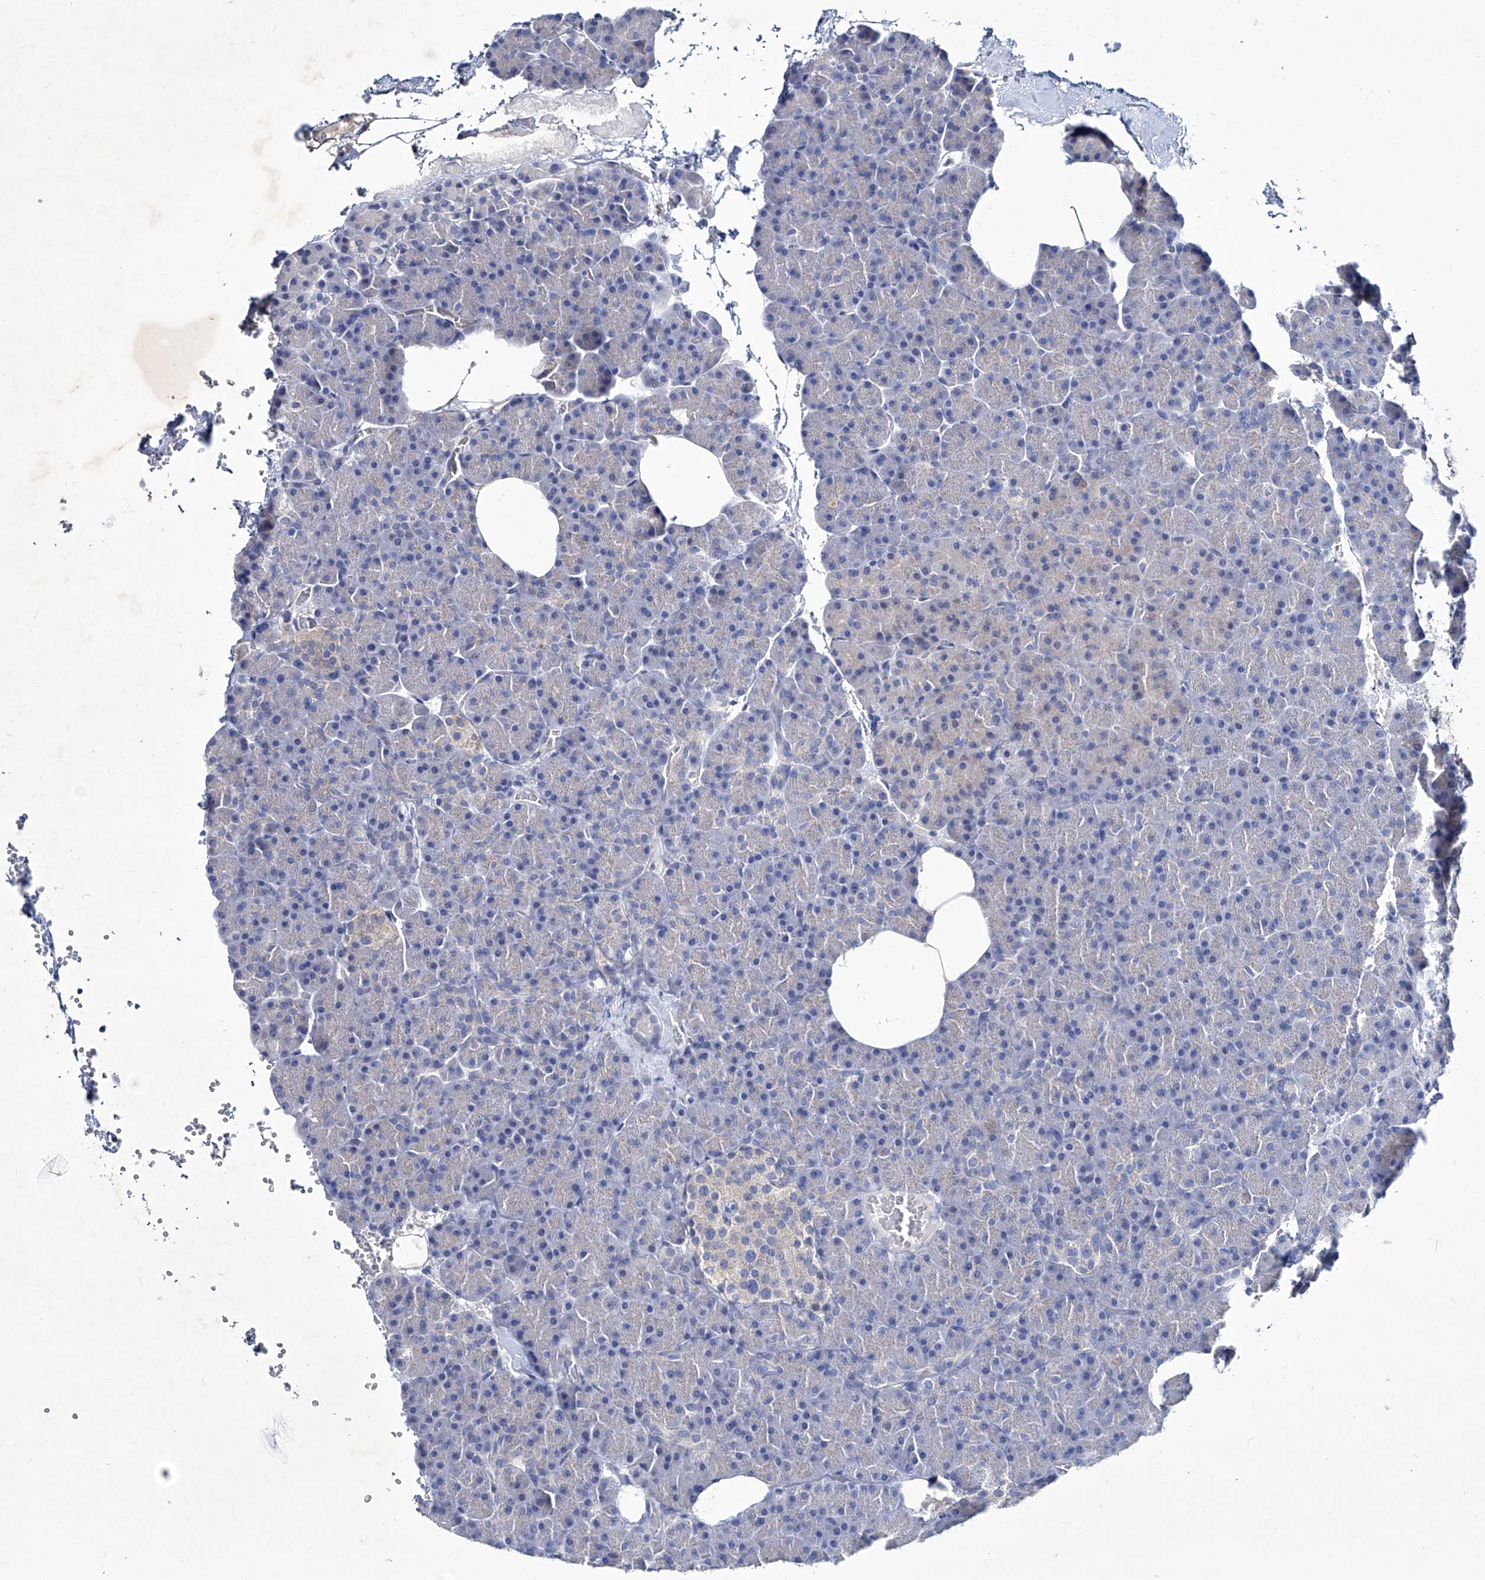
{"staining": {"intensity": "negative", "quantity": "none", "location": "none"}, "tissue": "pancreas", "cell_type": "Exocrine glandular cells", "image_type": "normal", "snomed": [{"axis": "morphology", "description": "Normal tissue, NOS"}, {"axis": "morphology", "description": "Carcinoid, malignant, NOS"}, {"axis": "topography", "description": "Pancreas"}], "caption": "DAB immunohistochemical staining of unremarkable pancreas demonstrates no significant positivity in exocrine glandular cells.", "gene": "KLHL17", "patient": {"sex": "female", "age": 35}}